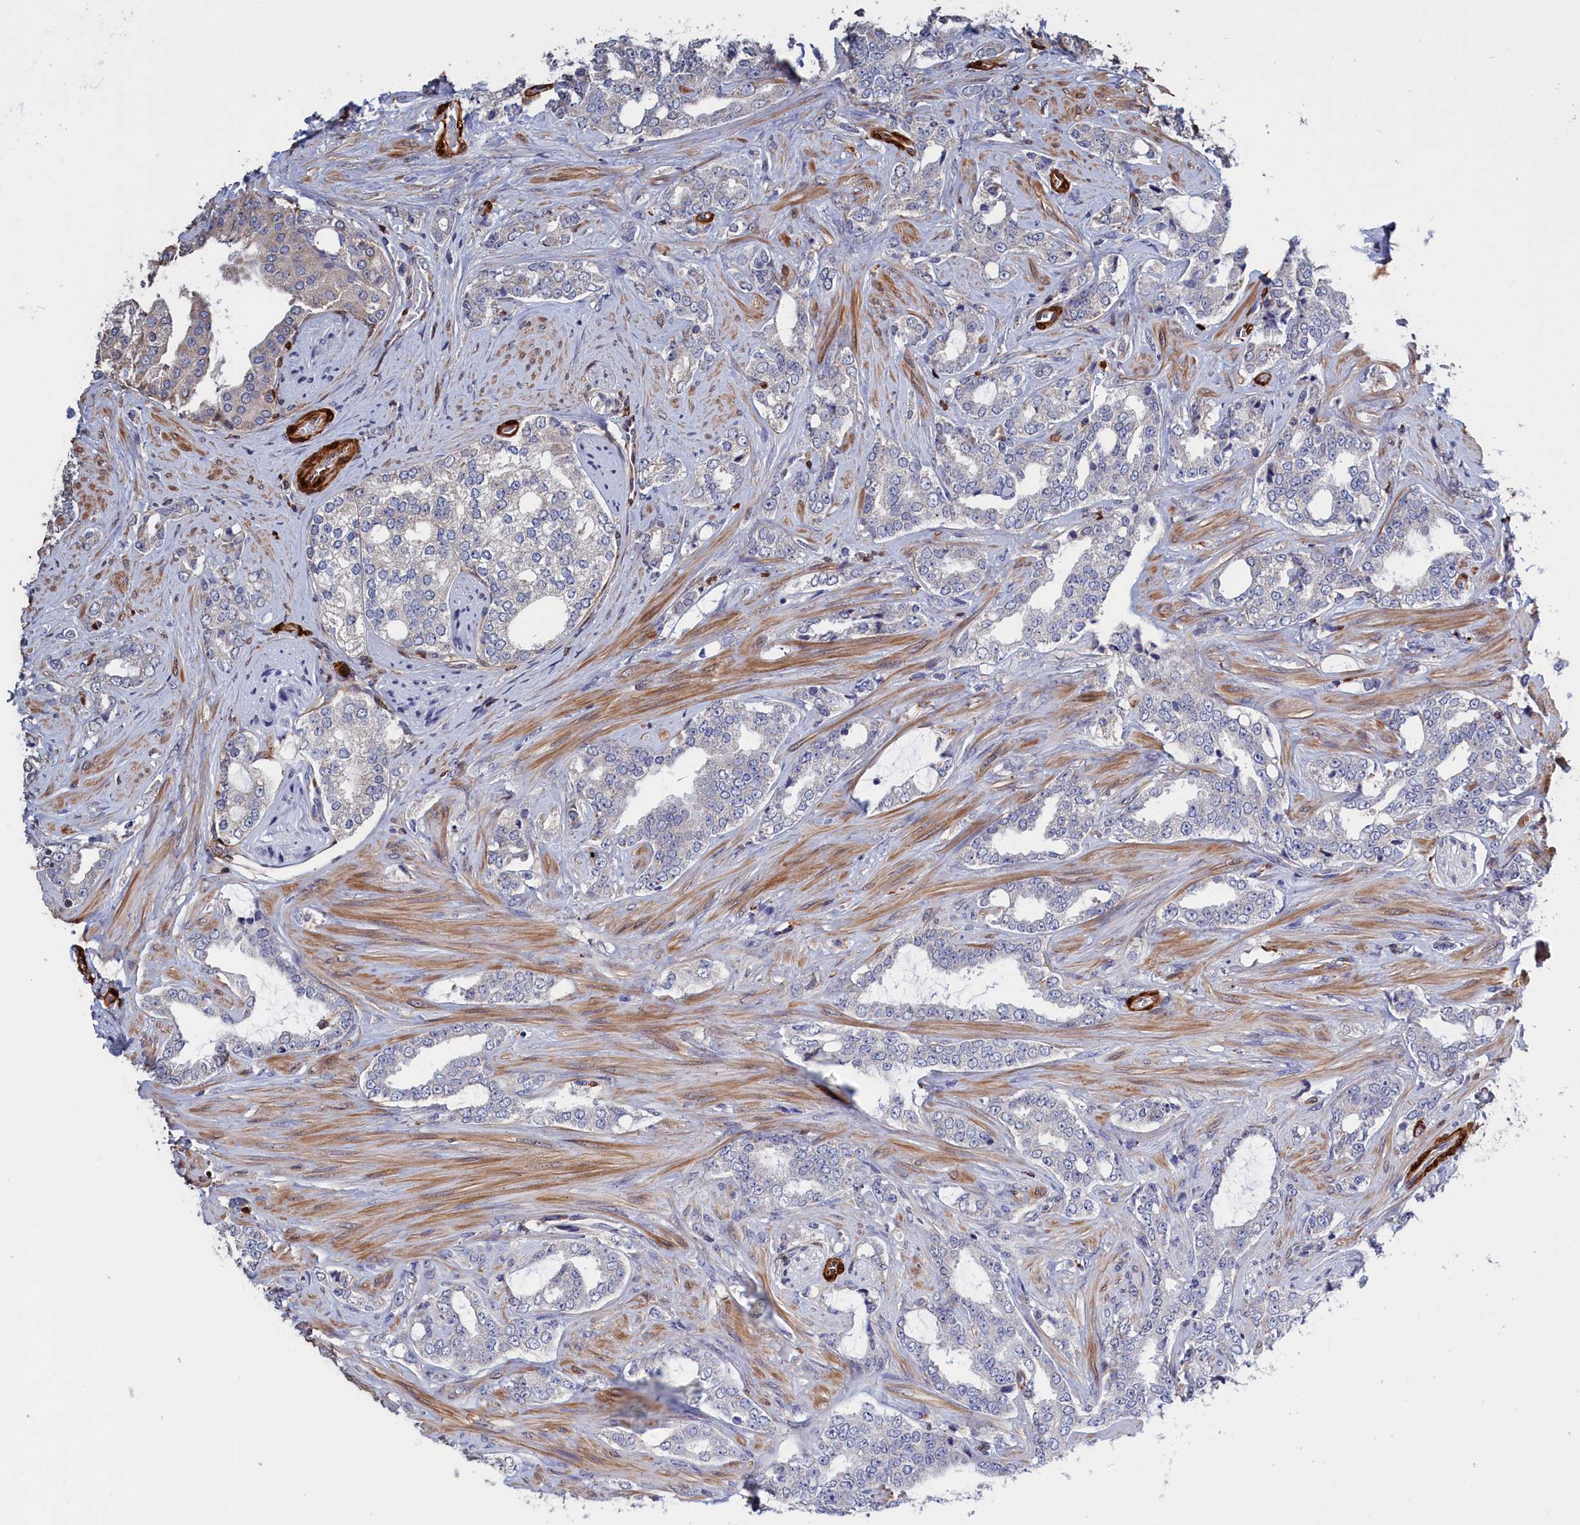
{"staining": {"intensity": "negative", "quantity": "none", "location": "none"}, "tissue": "prostate cancer", "cell_type": "Tumor cells", "image_type": "cancer", "snomed": [{"axis": "morphology", "description": "Adenocarcinoma, High grade"}, {"axis": "topography", "description": "Prostate"}], "caption": "Immunohistochemistry (IHC) micrograph of prostate high-grade adenocarcinoma stained for a protein (brown), which displays no staining in tumor cells. (DAB (3,3'-diaminobenzidine) IHC visualized using brightfield microscopy, high magnification).", "gene": "CRIP1", "patient": {"sex": "male", "age": 64}}